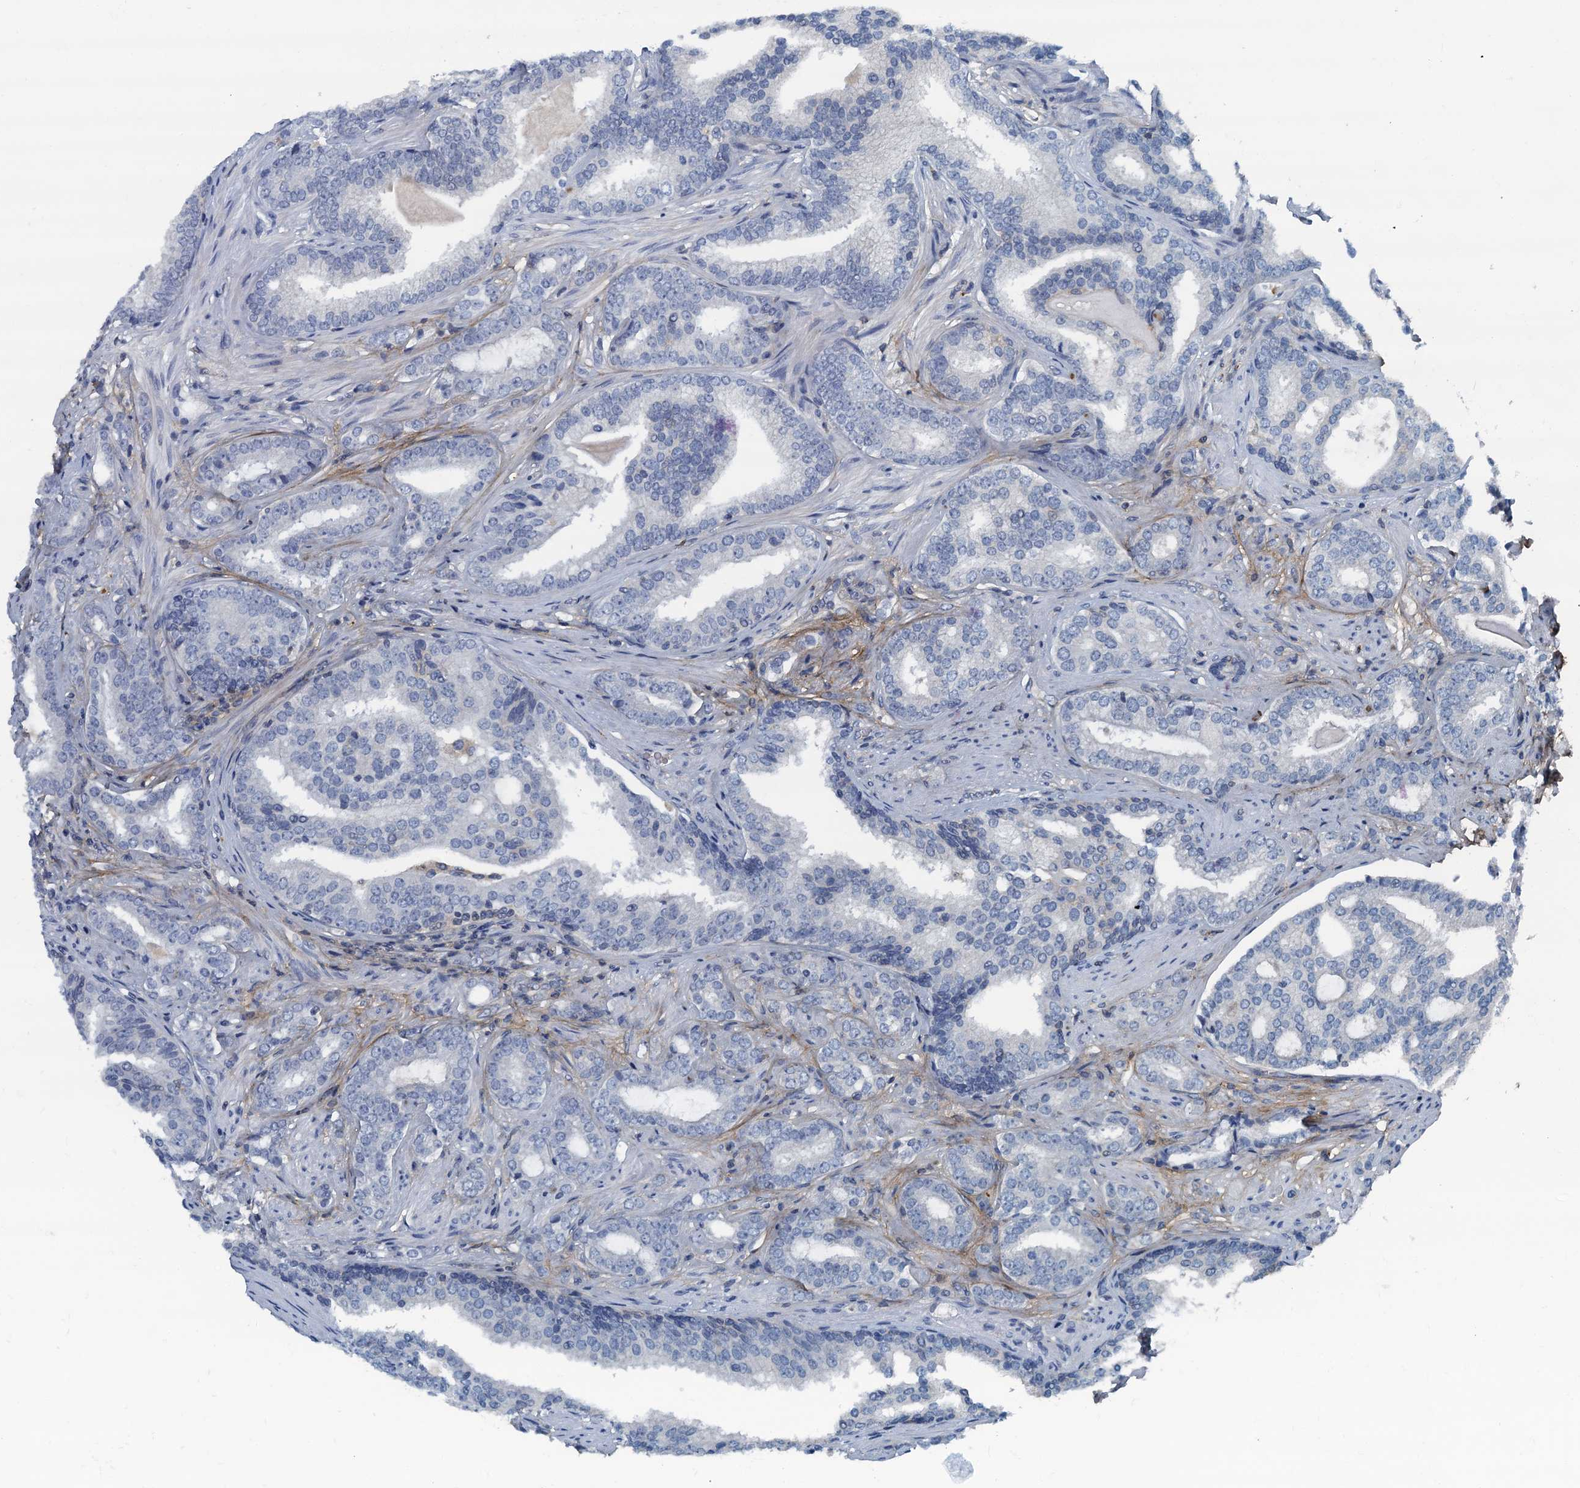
{"staining": {"intensity": "negative", "quantity": "none", "location": "none"}, "tissue": "prostate cancer", "cell_type": "Tumor cells", "image_type": "cancer", "snomed": [{"axis": "morphology", "description": "Adenocarcinoma, High grade"}, {"axis": "topography", "description": "Prostate"}], "caption": "Immunohistochemistry (IHC) micrograph of human prostate high-grade adenocarcinoma stained for a protein (brown), which exhibits no expression in tumor cells. The staining was performed using DAB (3,3'-diaminobenzidine) to visualize the protein expression in brown, while the nuclei were stained in blue with hematoxylin (Magnification: 20x).", "gene": "THAP10", "patient": {"sex": "male", "age": 63}}